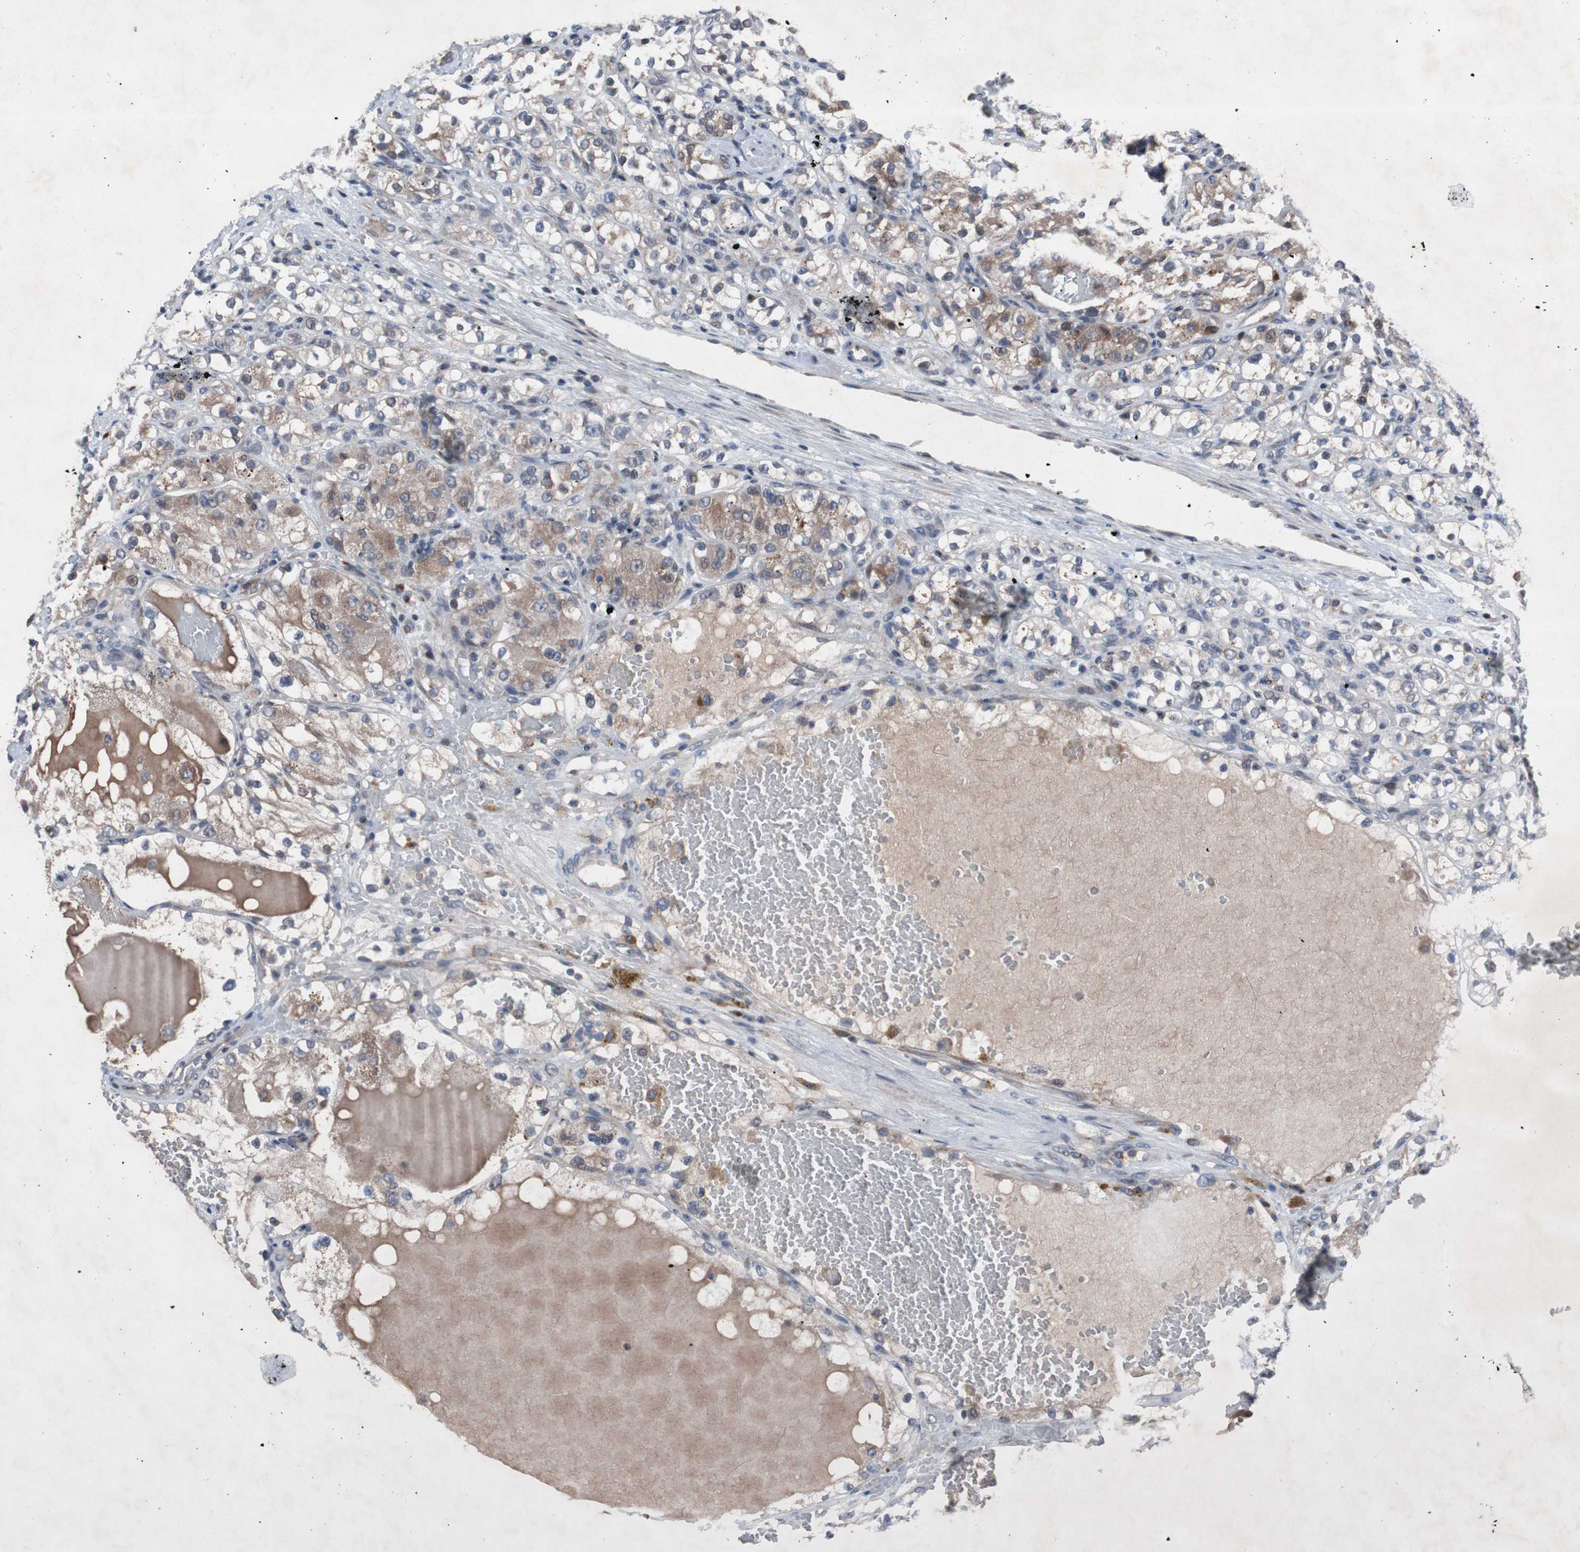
{"staining": {"intensity": "moderate", "quantity": "<25%", "location": "cytoplasmic/membranous"}, "tissue": "renal cancer", "cell_type": "Tumor cells", "image_type": "cancer", "snomed": [{"axis": "morphology", "description": "Normal tissue, NOS"}, {"axis": "morphology", "description": "Adenocarcinoma, NOS"}, {"axis": "topography", "description": "Kidney"}], "caption": "DAB (3,3'-diaminobenzidine) immunohistochemical staining of human renal adenocarcinoma shows moderate cytoplasmic/membranous protein expression in about <25% of tumor cells.", "gene": "MUTYH", "patient": {"sex": "male", "age": 61}}